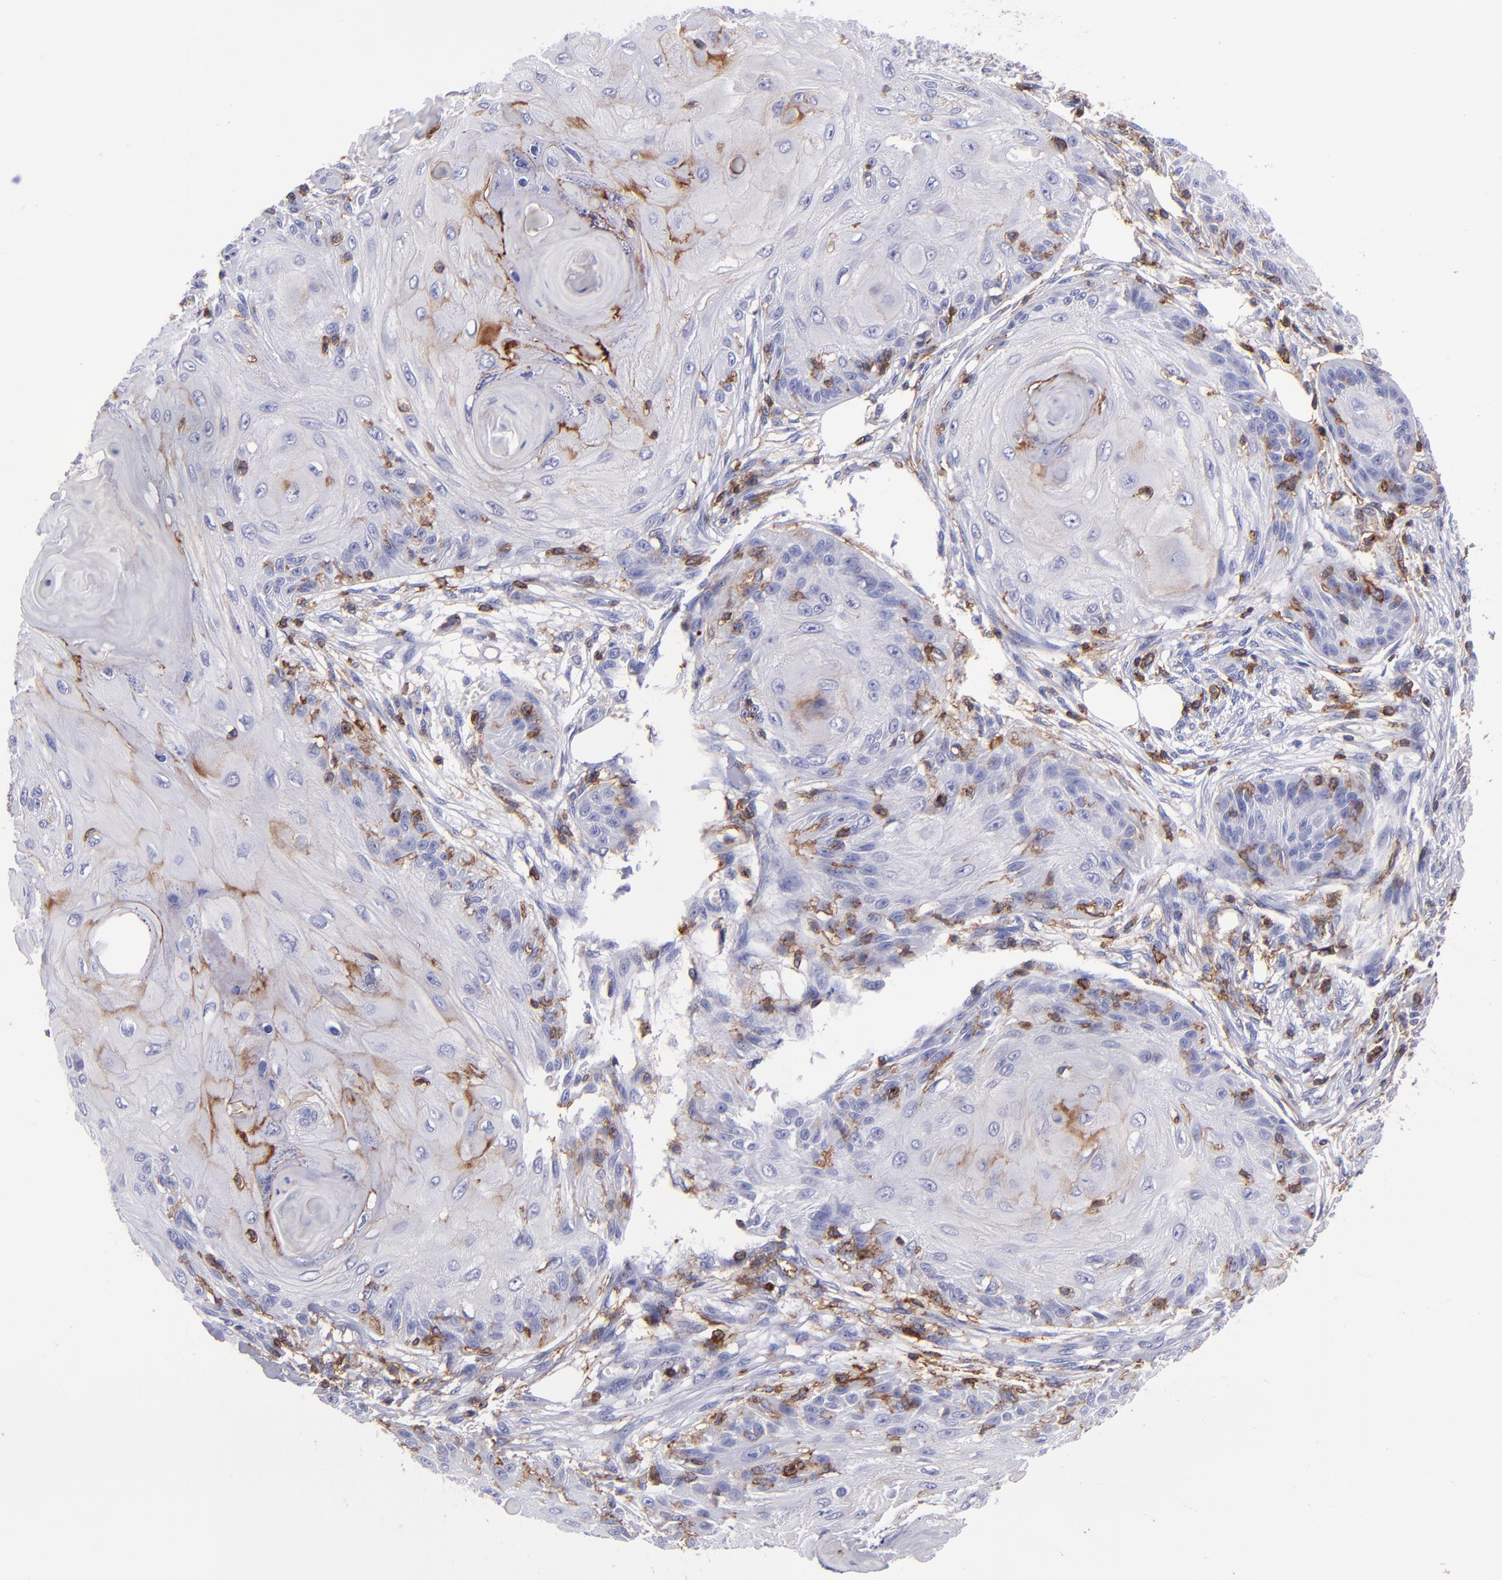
{"staining": {"intensity": "weak", "quantity": "25%-75%", "location": "cytoplasmic/membranous"}, "tissue": "skin cancer", "cell_type": "Tumor cells", "image_type": "cancer", "snomed": [{"axis": "morphology", "description": "Squamous cell carcinoma, NOS"}, {"axis": "topography", "description": "Skin"}], "caption": "Skin cancer (squamous cell carcinoma) was stained to show a protein in brown. There is low levels of weak cytoplasmic/membranous positivity in about 25%-75% of tumor cells.", "gene": "ICAM3", "patient": {"sex": "female", "age": 88}}